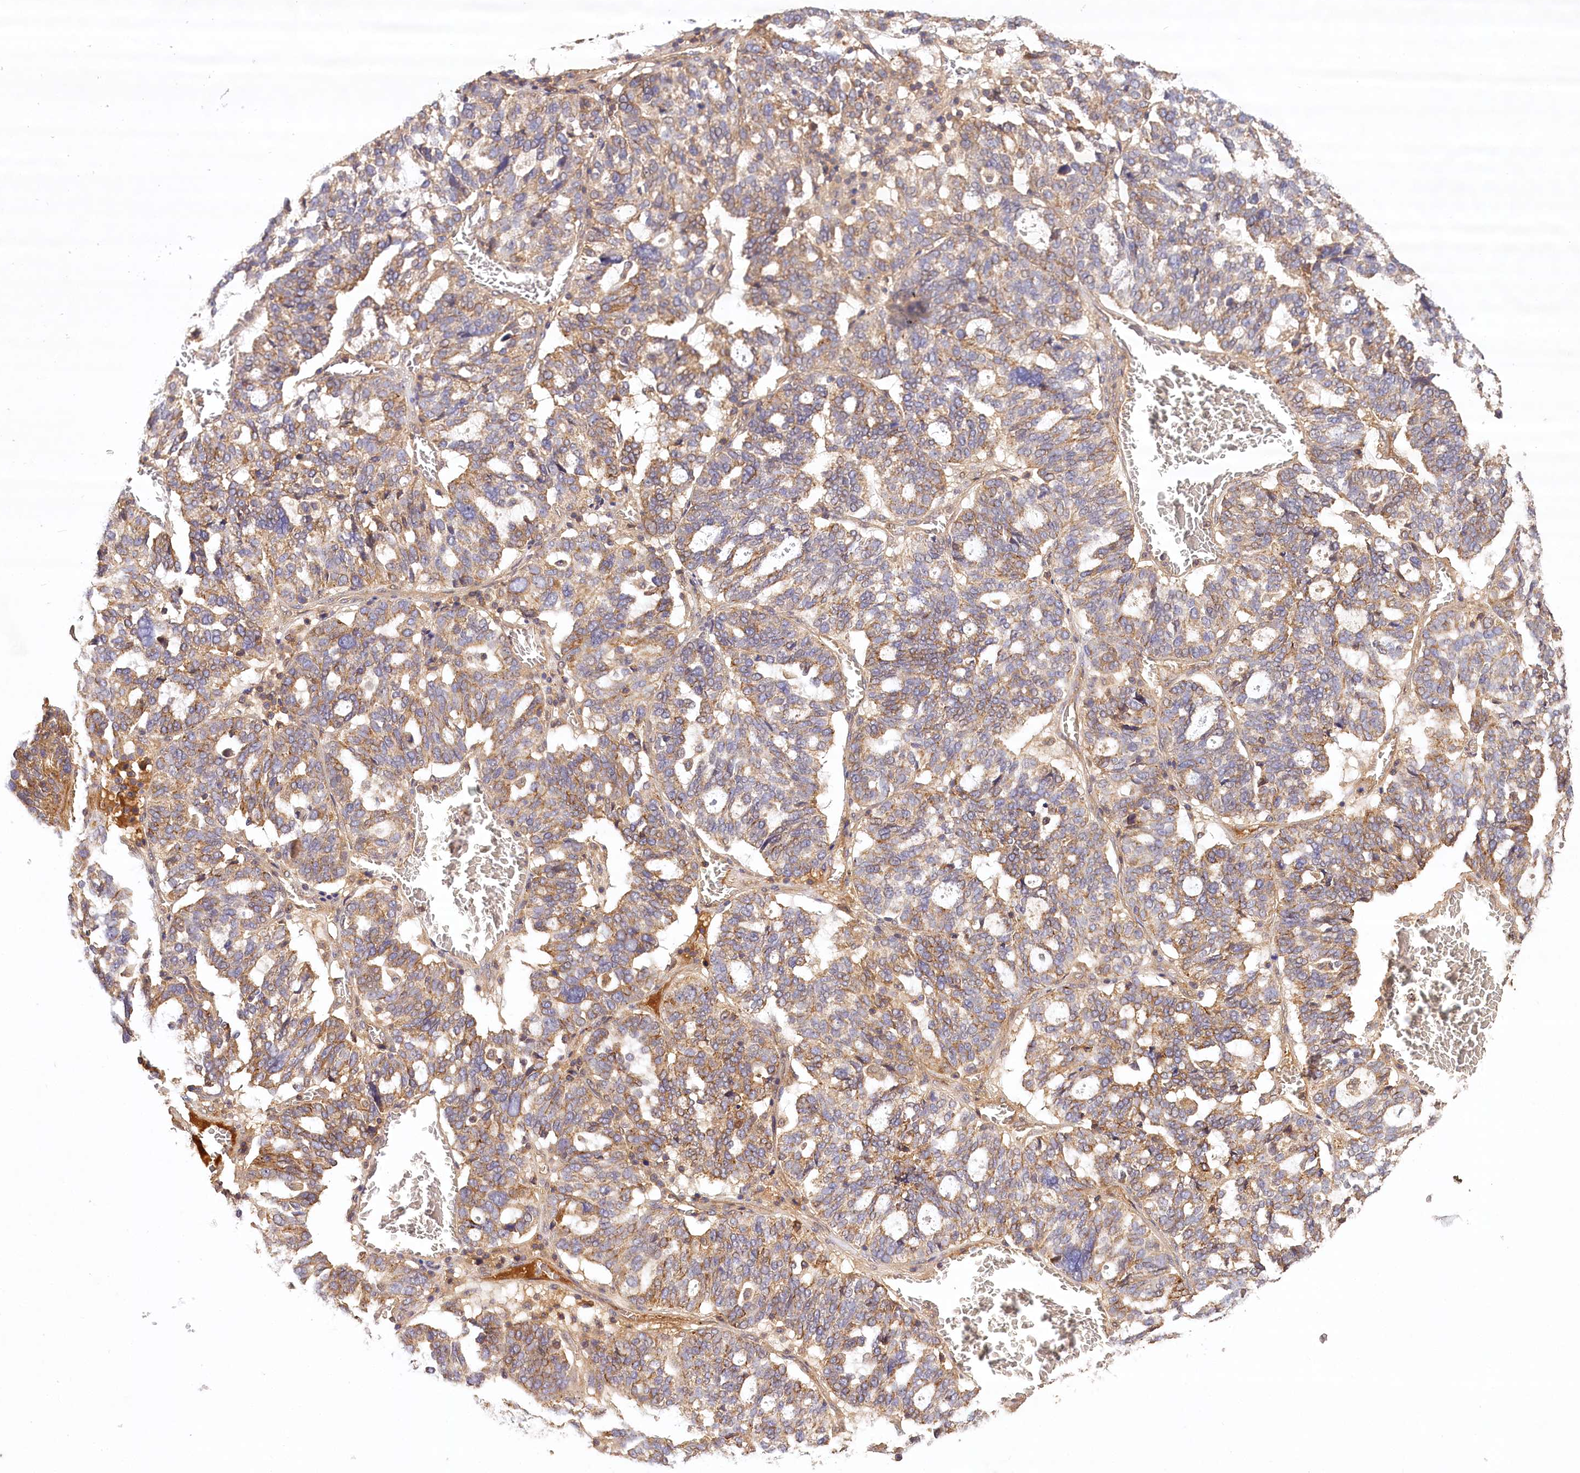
{"staining": {"intensity": "moderate", "quantity": ">75%", "location": "cytoplasmic/membranous"}, "tissue": "ovarian cancer", "cell_type": "Tumor cells", "image_type": "cancer", "snomed": [{"axis": "morphology", "description": "Cystadenocarcinoma, serous, NOS"}, {"axis": "topography", "description": "Ovary"}], "caption": "Immunohistochemical staining of human serous cystadenocarcinoma (ovarian) shows moderate cytoplasmic/membranous protein positivity in approximately >75% of tumor cells.", "gene": "LSS", "patient": {"sex": "female", "age": 59}}